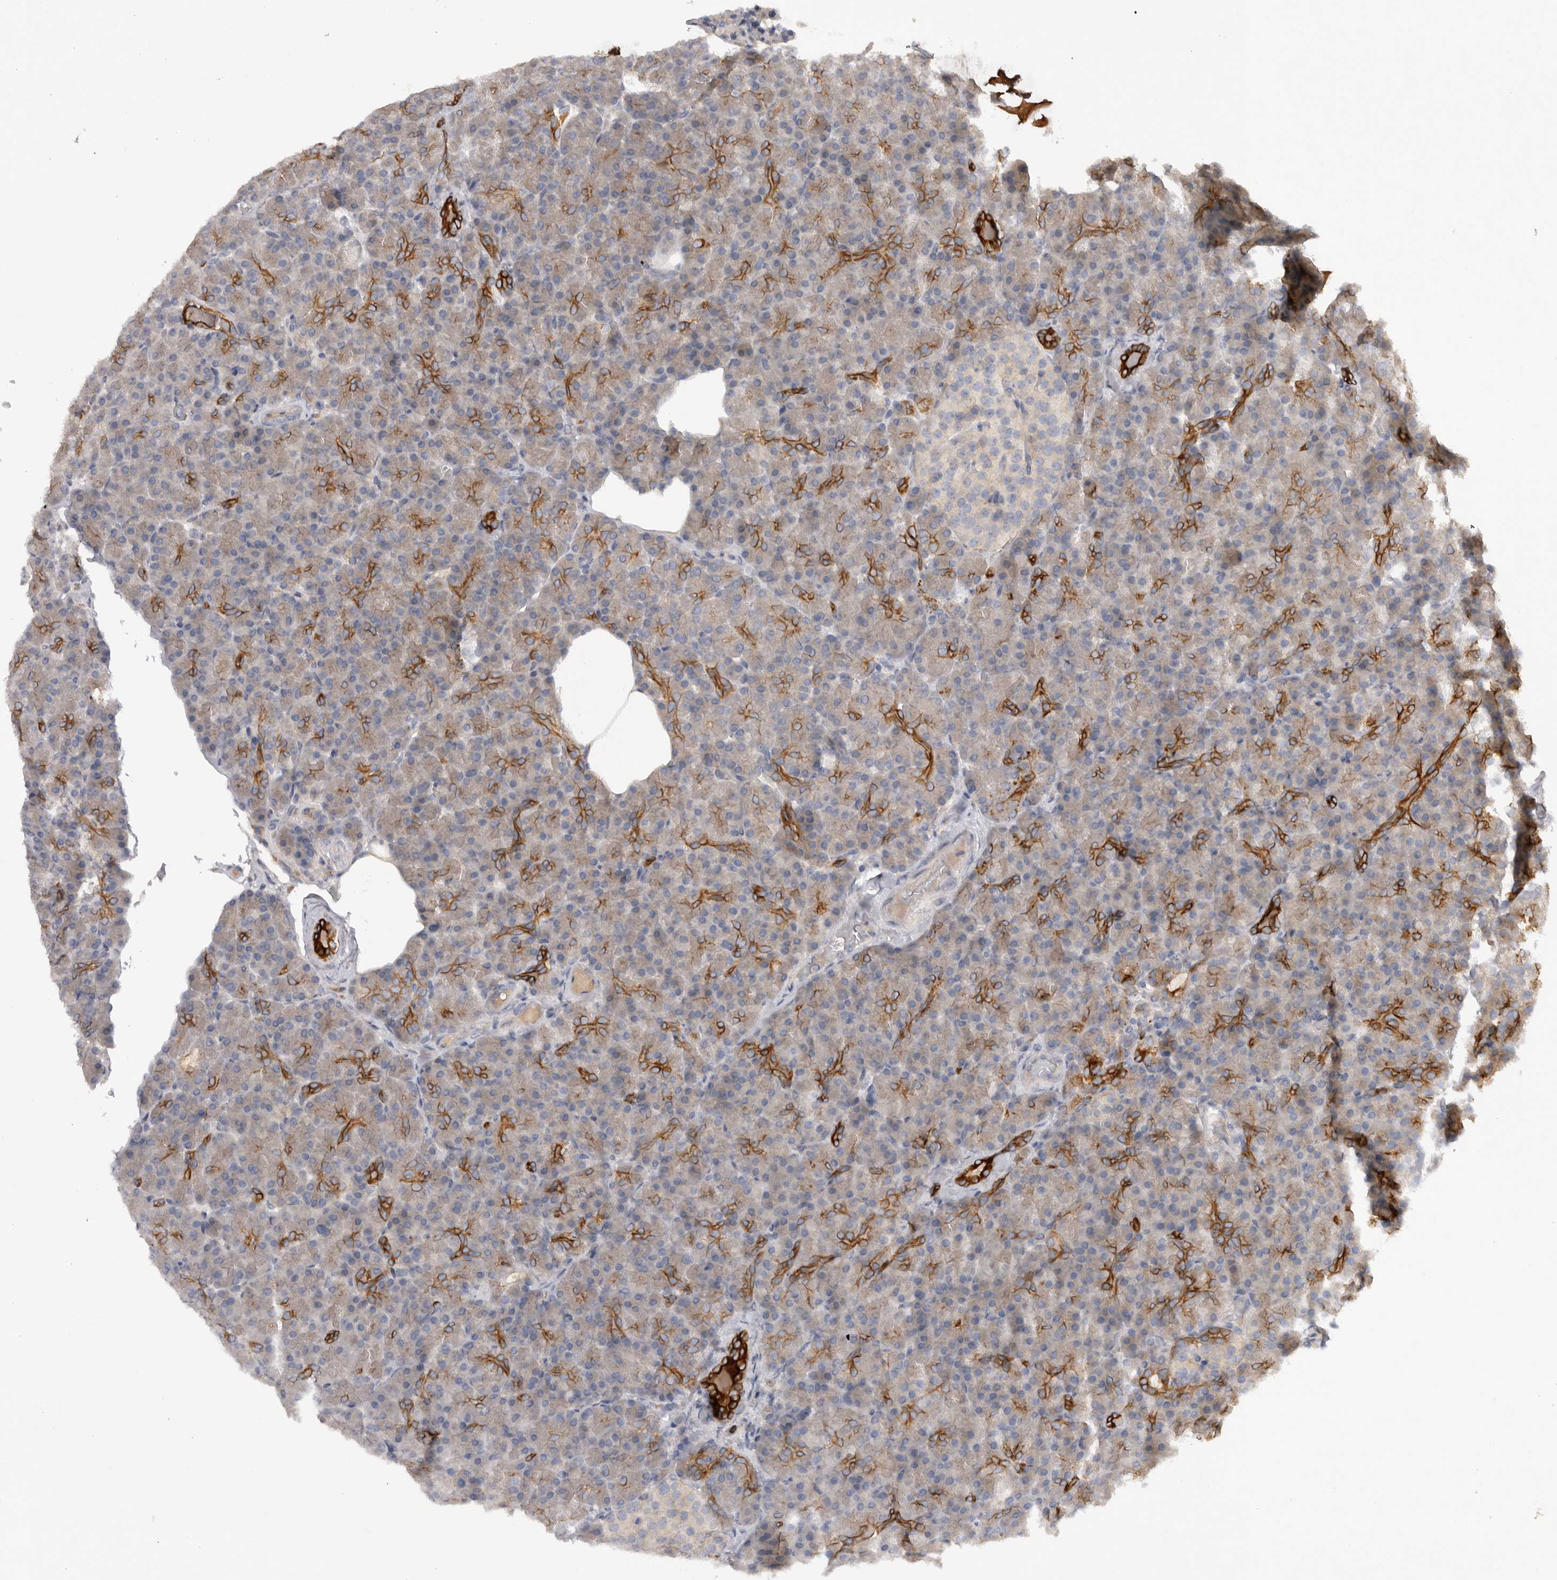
{"staining": {"intensity": "strong", "quantity": "<25%", "location": "cytoplasmic/membranous"}, "tissue": "pancreas", "cell_type": "Exocrine glandular cells", "image_type": "normal", "snomed": [{"axis": "morphology", "description": "Normal tissue, NOS"}, {"axis": "topography", "description": "Pancreas"}], "caption": "Immunohistochemistry (IHC) image of unremarkable human pancreas stained for a protein (brown), which shows medium levels of strong cytoplasmic/membranous expression in approximately <25% of exocrine glandular cells.", "gene": "DHDDS", "patient": {"sex": "female", "age": 43}}